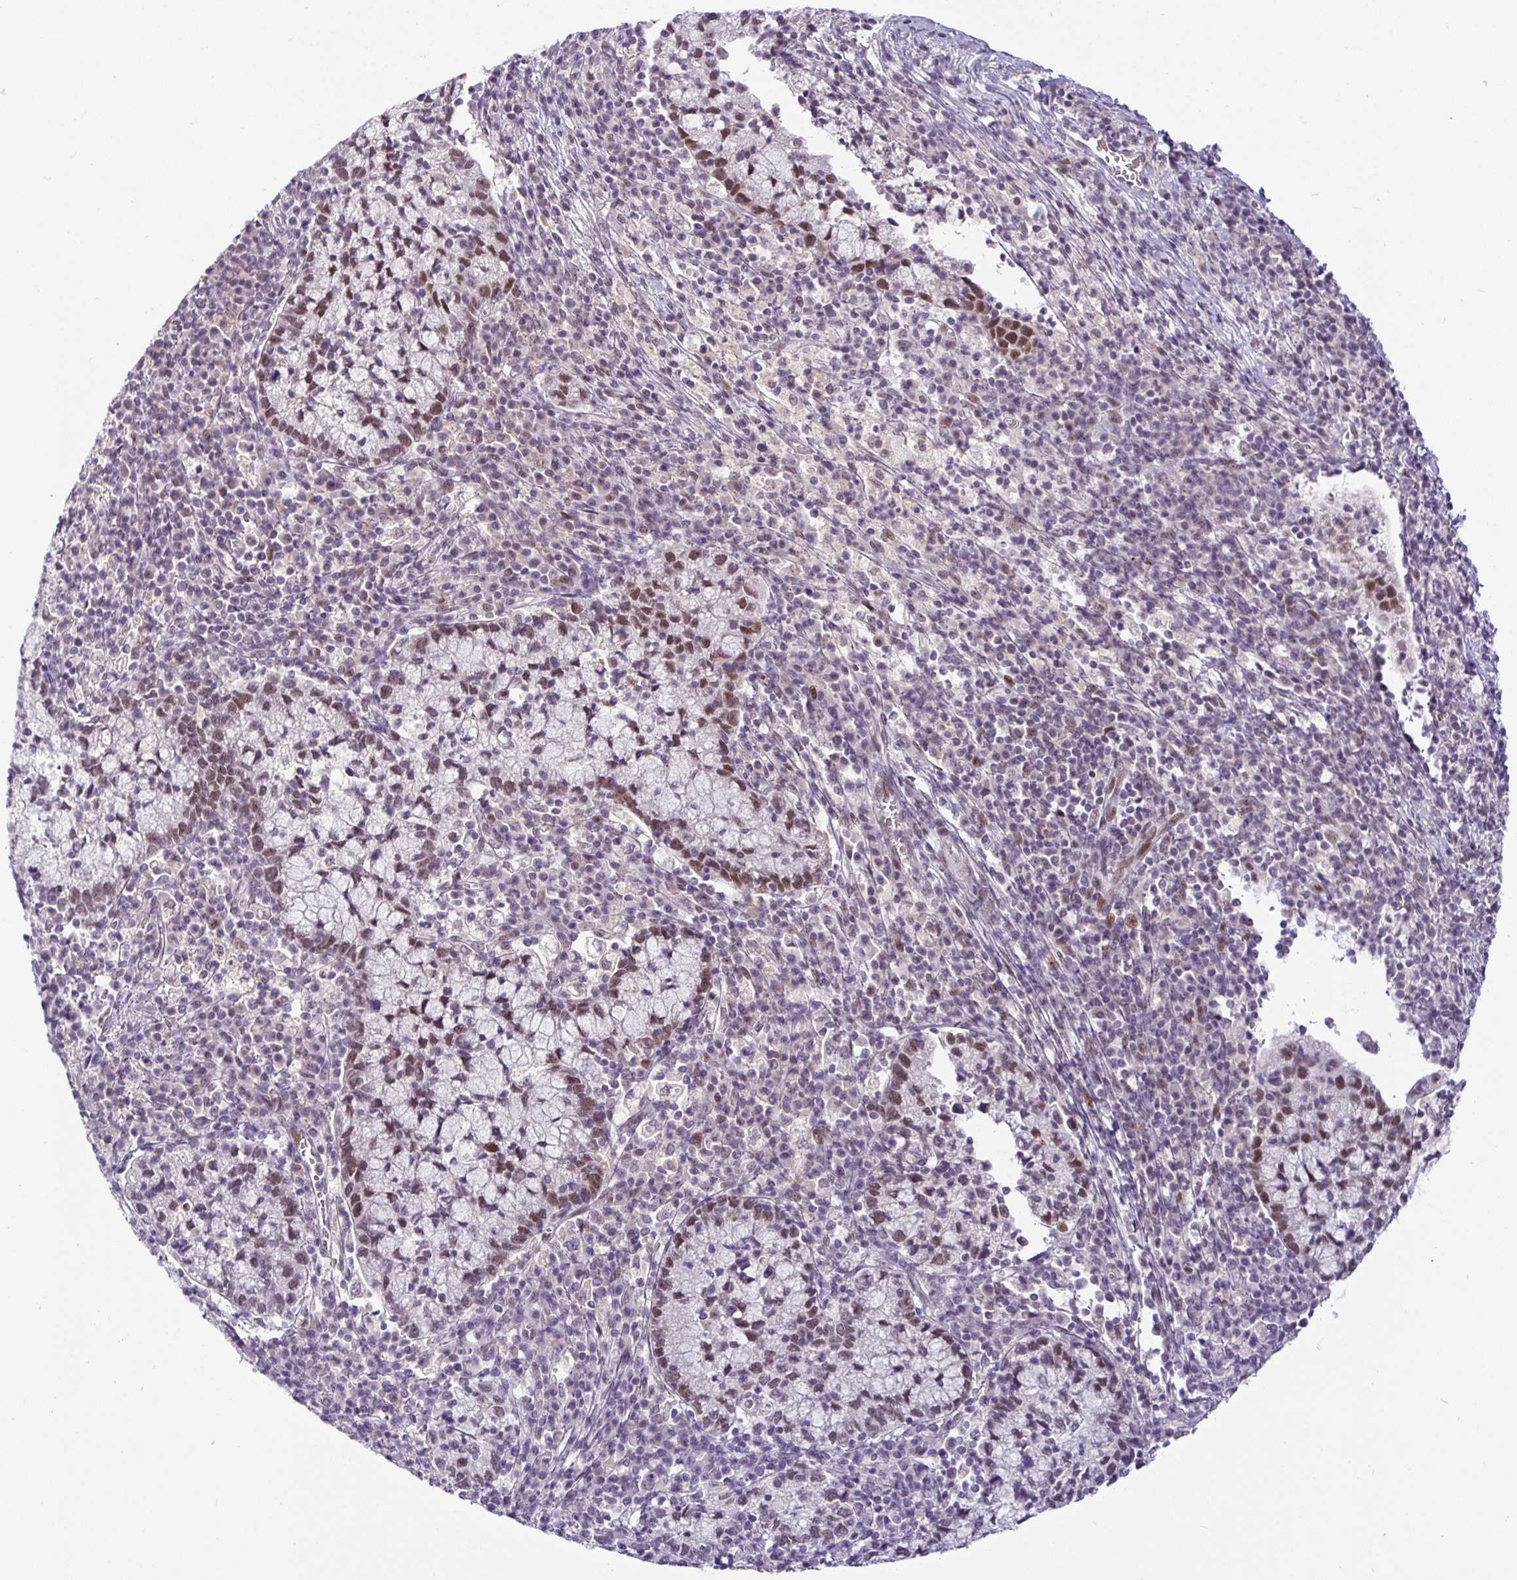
{"staining": {"intensity": "moderate", "quantity": ">75%", "location": "nuclear"}, "tissue": "cervical cancer", "cell_type": "Tumor cells", "image_type": "cancer", "snomed": [{"axis": "morphology", "description": "Normal tissue, NOS"}, {"axis": "morphology", "description": "Adenocarcinoma, NOS"}, {"axis": "topography", "description": "Cervix"}], "caption": "Immunohistochemistry histopathology image of adenocarcinoma (cervical) stained for a protein (brown), which exhibits medium levels of moderate nuclear expression in approximately >75% of tumor cells.", "gene": "NUP188", "patient": {"sex": "female", "age": 44}}